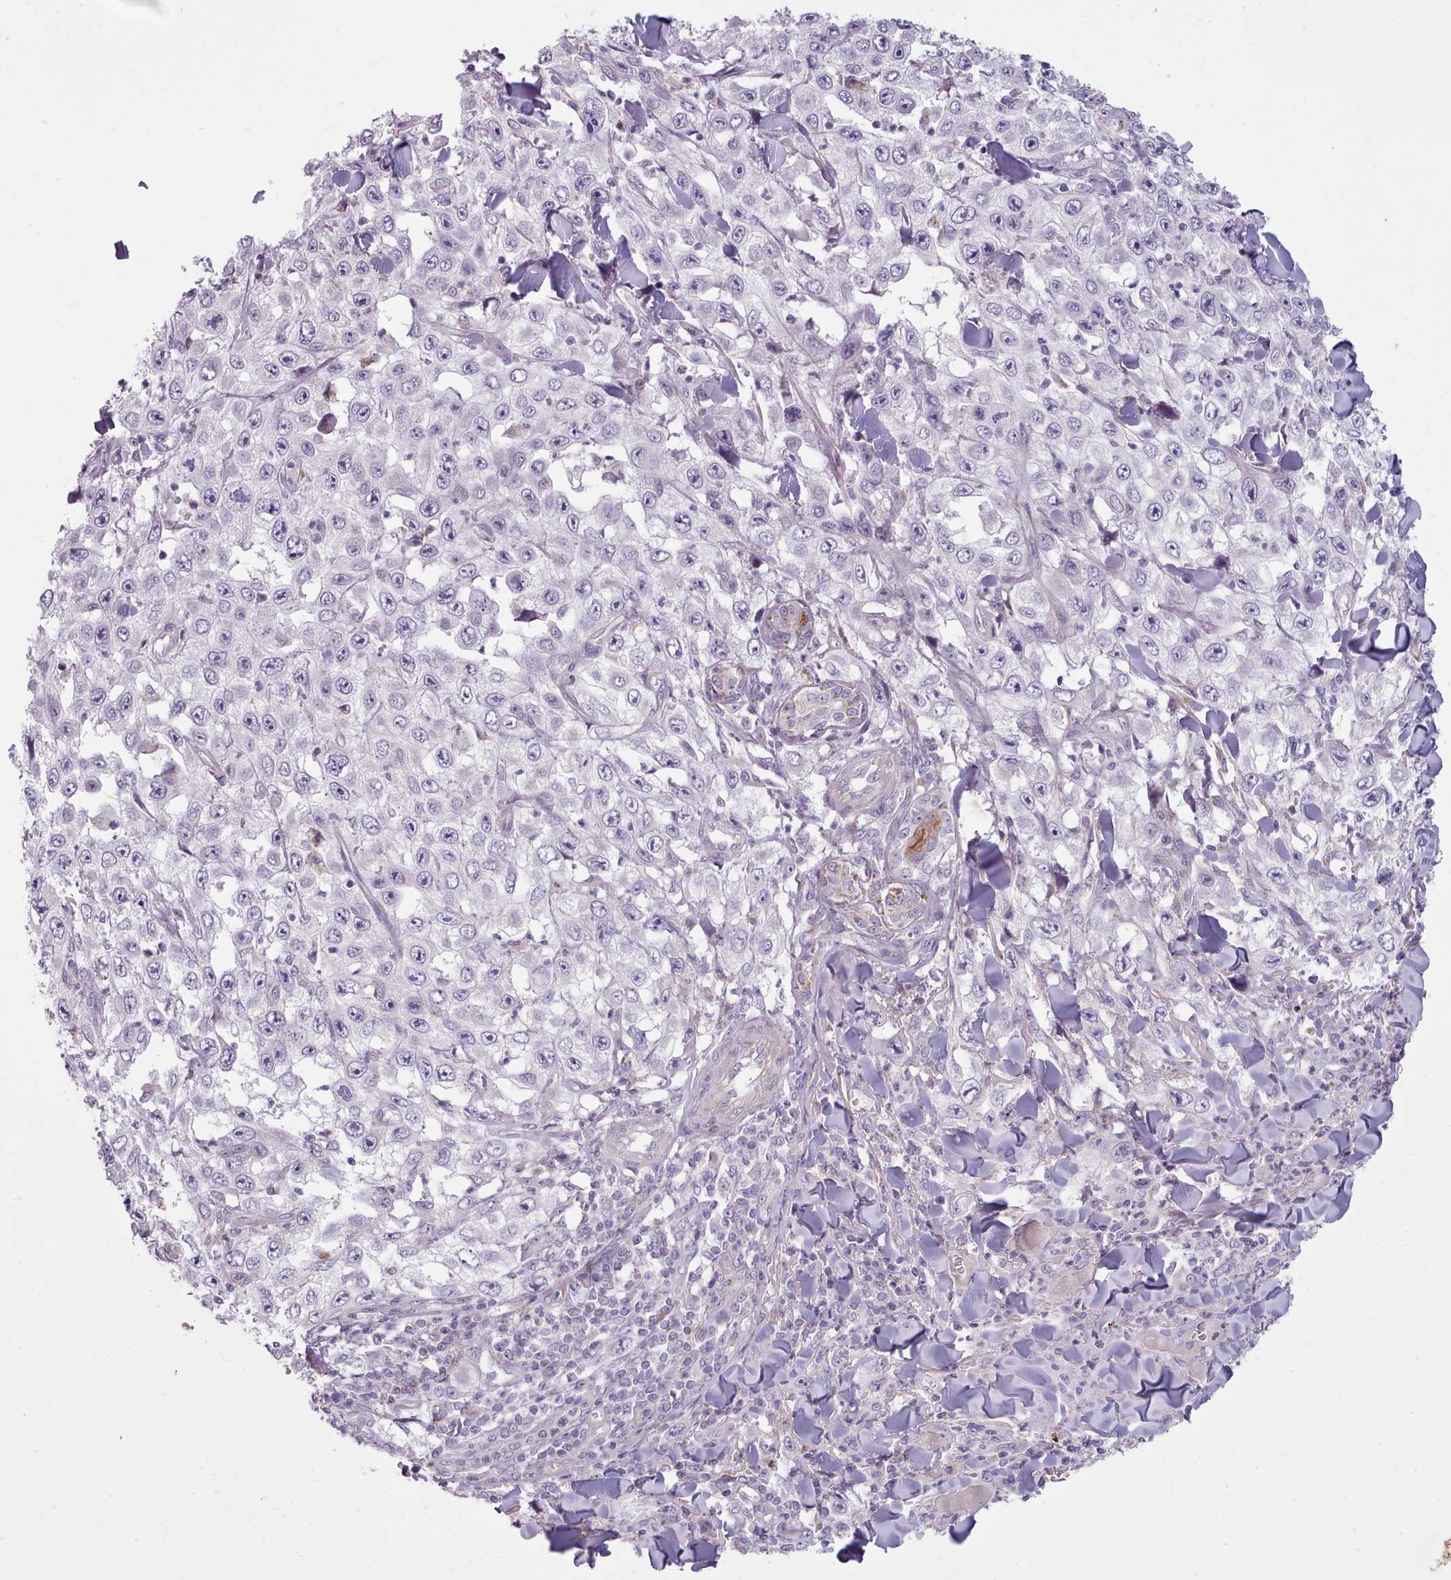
{"staining": {"intensity": "moderate", "quantity": "<25%", "location": "cytoplasmic/membranous"}, "tissue": "skin cancer", "cell_type": "Tumor cells", "image_type": "cancer", "snomed": [{"axis": "morphology", "description": "Squamous cell carcinoma, NOS"}, {"axis": "topography", "description": "Skin"}], "caption": "Immunohistochemistry (IHC) of squamous cell carcinoma (skin) reveals low levels of moderate cytoplasmic/membranous staining in about <25% of tumor cells.", "gene": "SLC52A3", "patient": {"sex": "male", "age": 82}}